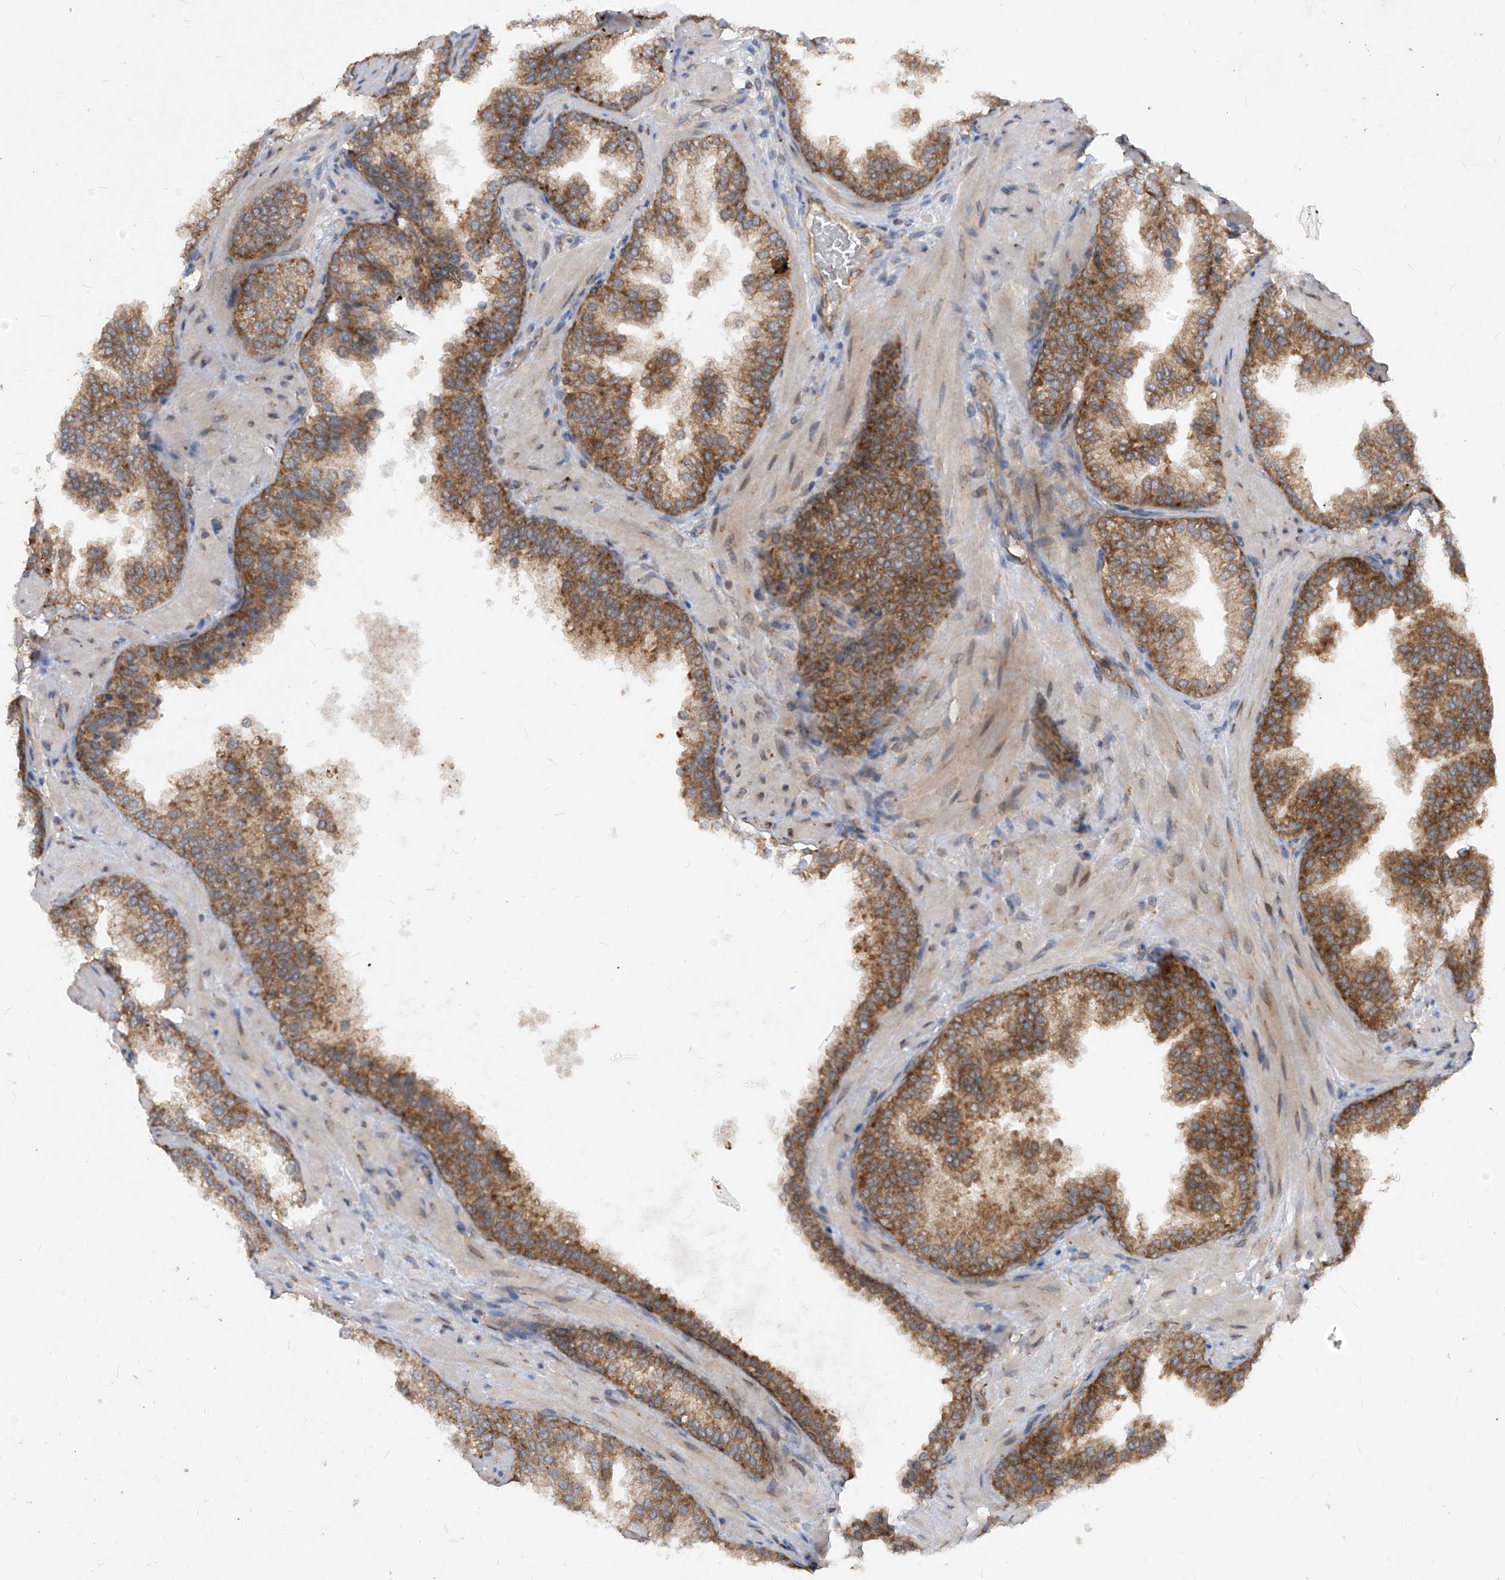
{"staining": {"intensity": "moderate", "quantity": ">75%", "location": "cytoplasmic/membranous"}, "tissue": "prostate cancer", "cell_type": "Tumor cells", "image_type": "cancer", "snomed": [{"axis": "morphology", "description": "Adenocarcinoma, High grade"}, {"axis": "topography", "description": "Prostate"}], "caption": "This is a histology image of immunohistochemistry (IHC) staining of prostate high-grade adenocarcinoma, which shows moderate staining in the cytoplasmic/membranous of tumor cells.", "gene": "RPL34", "patient": {"sex": "male", "age": 58}}